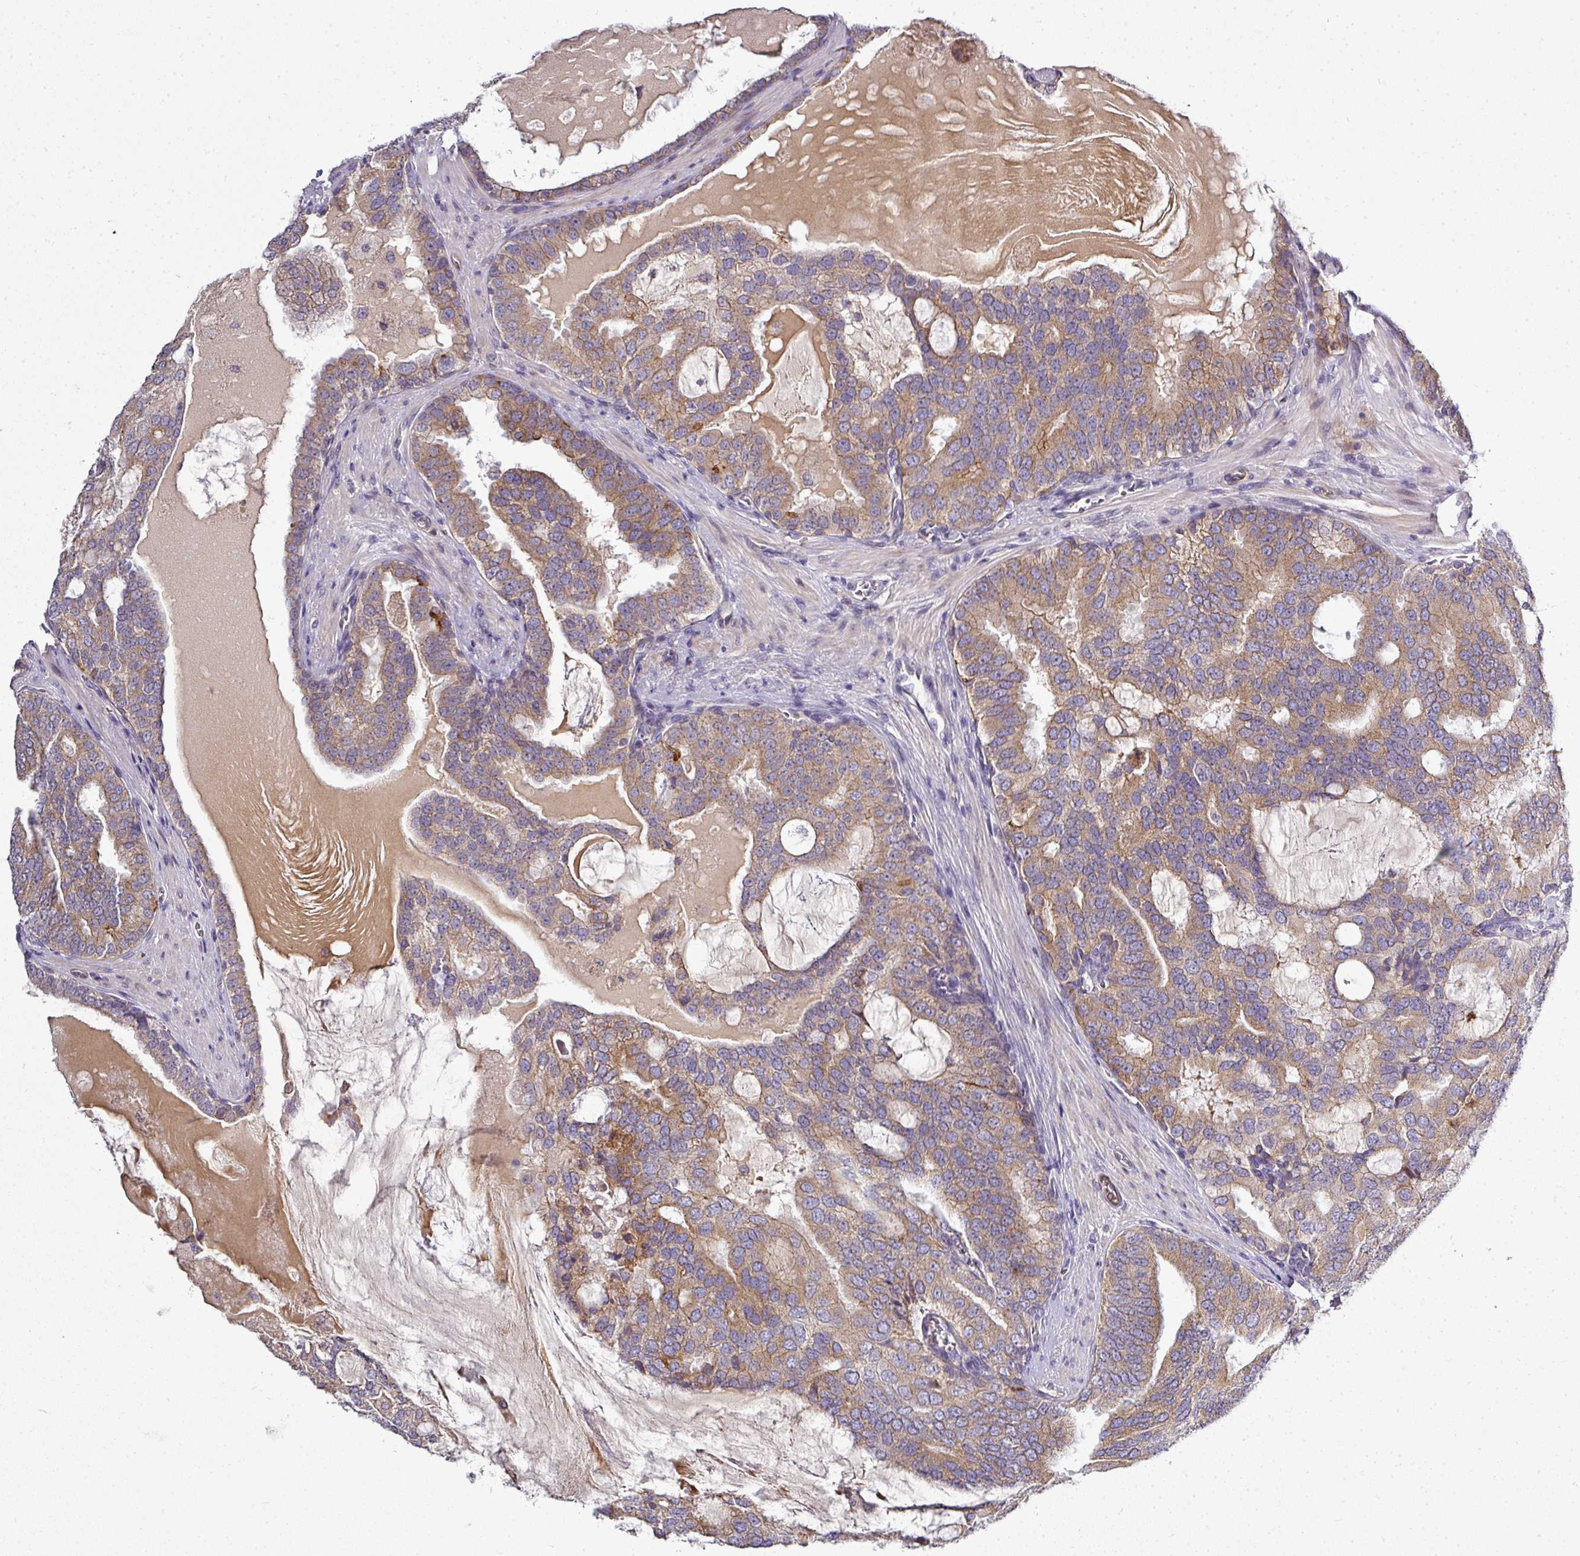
{"staining": {"intensity": "moderate", "quantity": "25%-75%", "location": "cytoplasmic/membranous"}, "tissue": "prostate cancer", "cell_type": "Tumor cells", "image_type": "cancer", "snomed": [{"axis": "morphology", "description": "Adenocarcinoma, High grade"}, {"axis": "topography", "description": "Prostate"}], "caption": "This micrograph reveals IHC staining of human prostate cancer (adenocarcinoma (high-grade)), with medium moderate cytoplasmic/membranous positivity in about 25%-75% of tumor cells.", "gene": "GAN", "patient": {"sex": "male", "age": 55}}